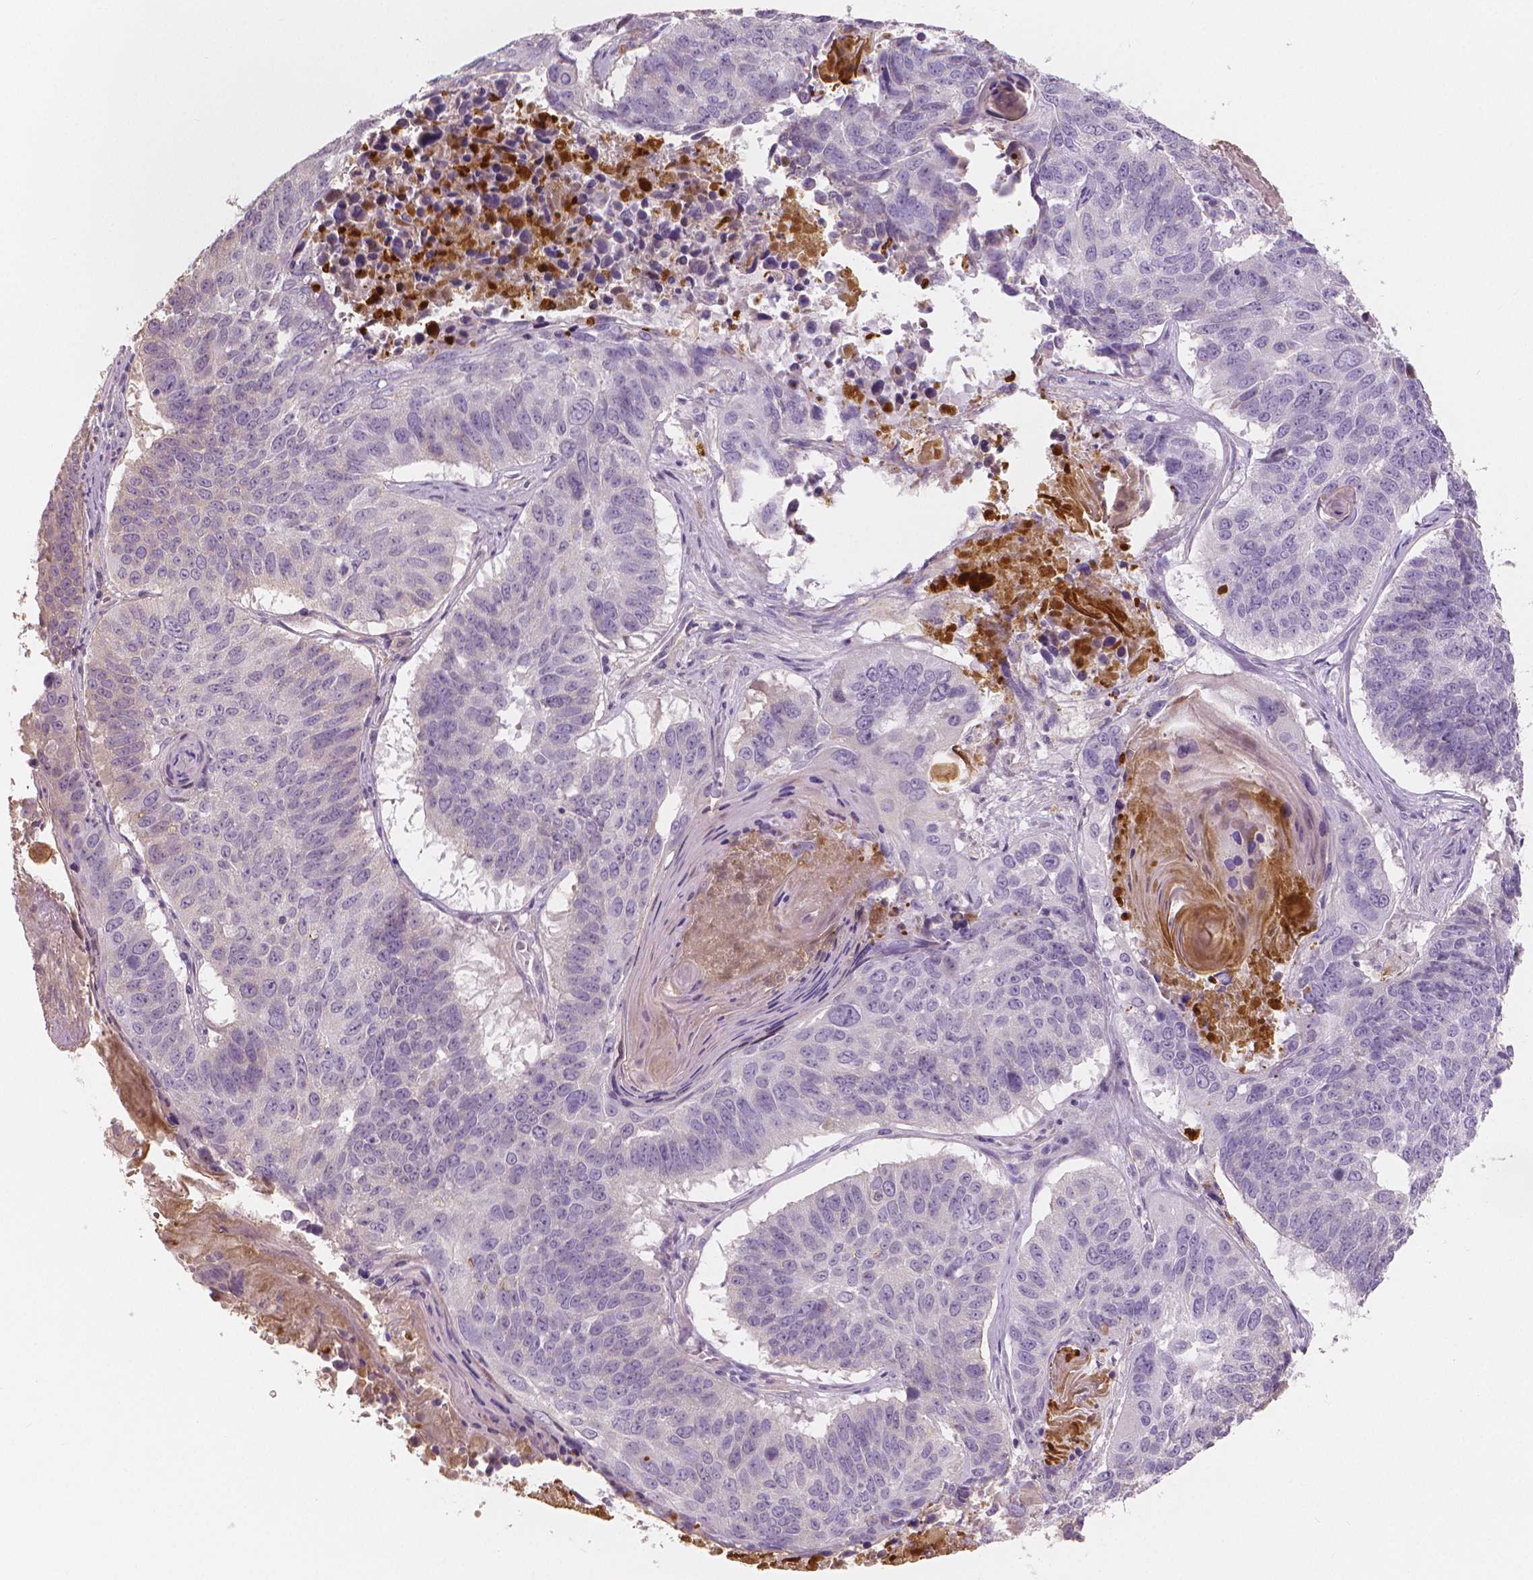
{"staining": {"intensity": "negative", "quantity": "none", "location": "none"}, "tissue": "lung cancer", "cell_type": "Tumor cells", "image_type": "cancer", "snomed": [{"axis": "morphology", "description": "Squamous cell carcinoma, NOS"}, {"axis": "topography", "description": "Lung"}], "caption": "A histopathology image of lung squamous cell carcinoma stained for a protein exhibits no brown staining in tumor cells.", "gene": "APOA4", "patient": {"sex": "male", "age": 73}}